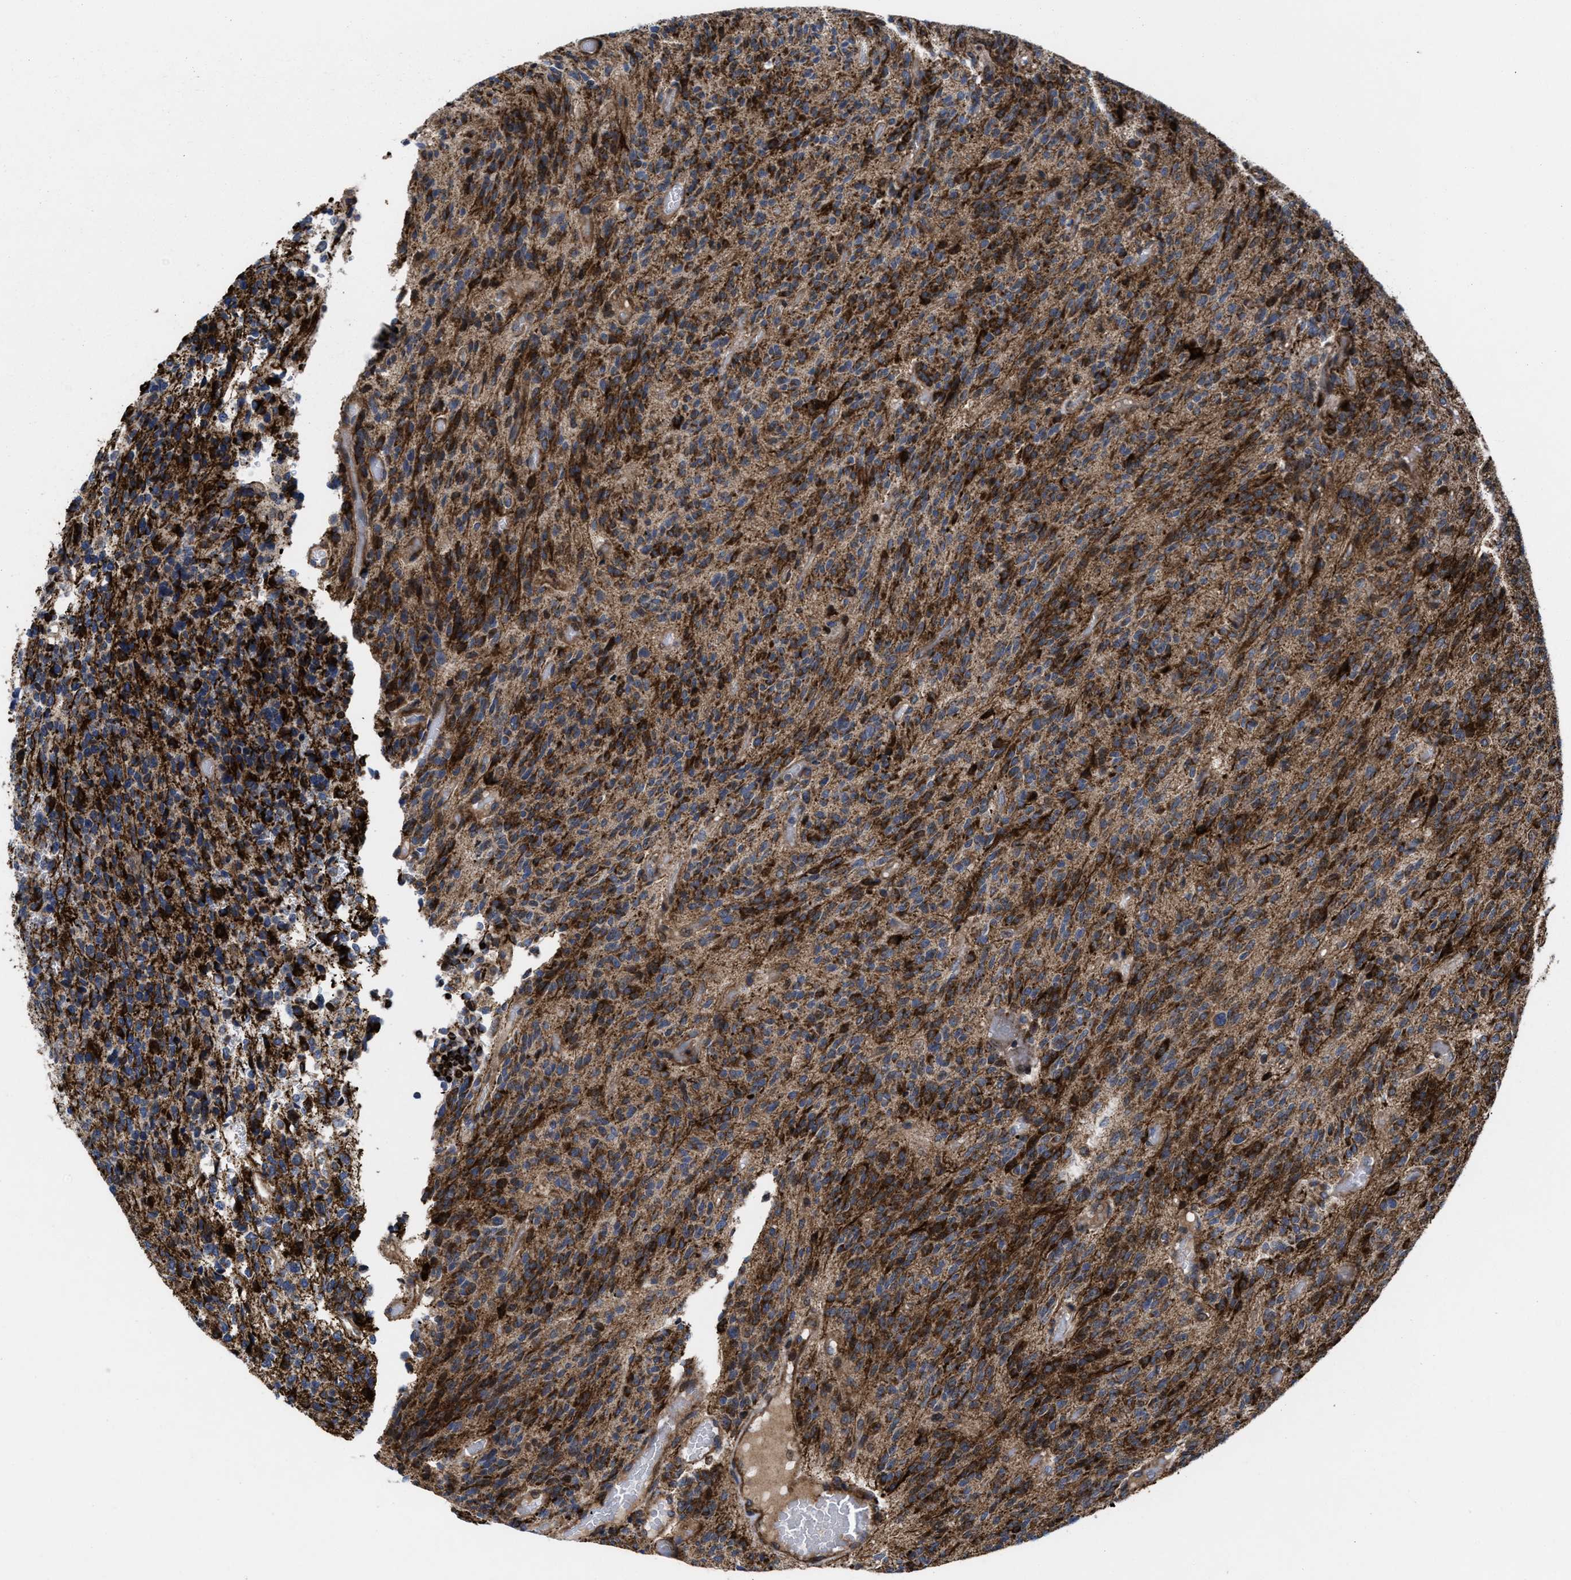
{"staining": {"intensity": "moderate", "quantity": "25%-75%", "location": "cytoplasmic/membranous"}, "tissue": "glioma", "cell_type": "Tumor cells", "image_type": "cancer", "snomed": [{"axis": "morphology", "description": "Glioma, malignant, High grade"}, {"axis": "topography", "description": "Brain"}], "caption": "An image of human malignant high-grade glioma stained for a protein shows moderate cytoplasmic/membranous brown staining in tumor cells.", "gene": "MRPL50", "patient": {"sex": "male", "age": 34}}